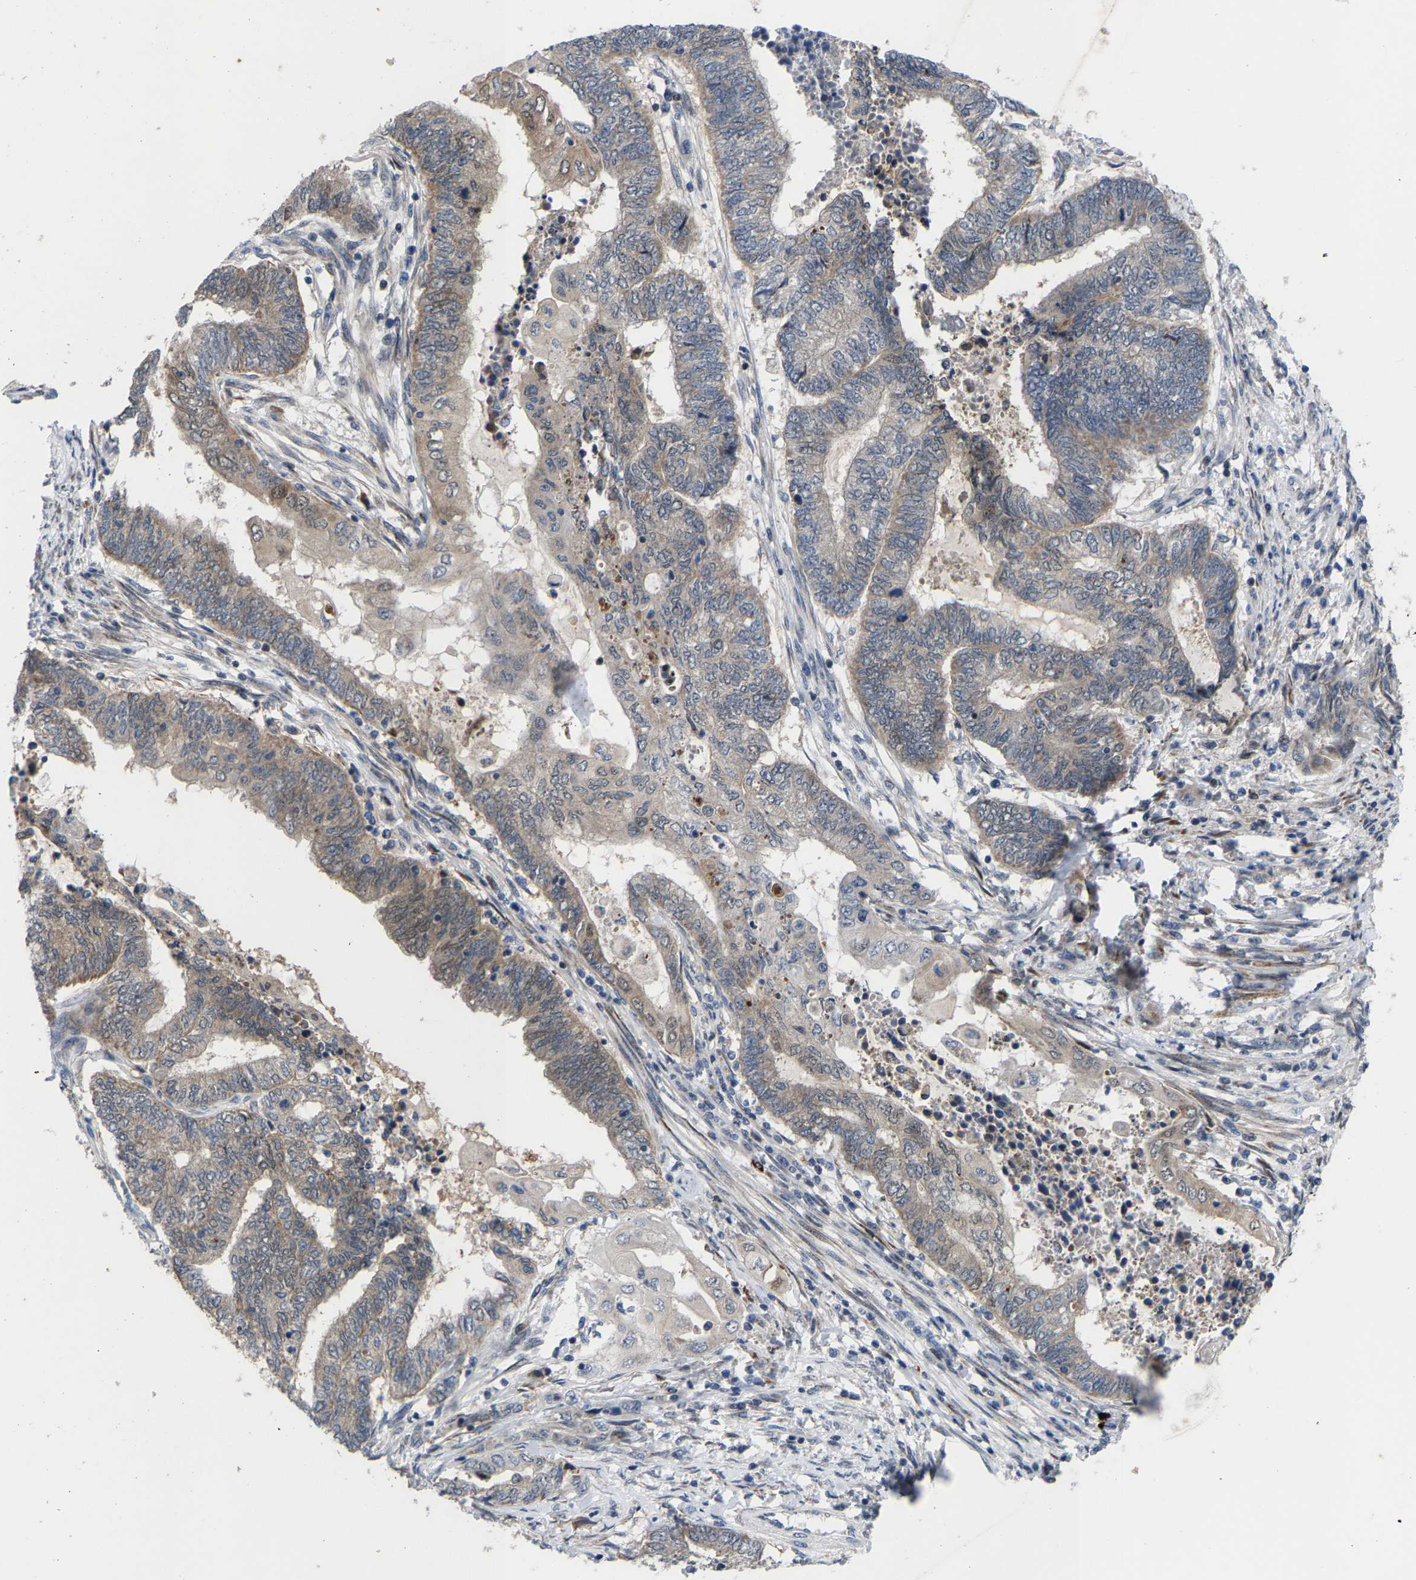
{"staining": {"intensity": "weak", "quantity": "25%-75%", "location": "cytoplasmic/membranous"}, "tissue": "endometrial cancer", "cell_type": "Tumor cells", "image_type": "cancer", "snomed": [{"axis": "morphology", "description": "Adenocarcinoma, NOS"}, {"axis": "topography", "description": "Uterus"}, {"axis": "topography", "description": "Endometrium"}], "caption": "Adenocarcinoma (endometrial) tissue displays weak cytoplasmic/membranous expression in about 25%-75% of tumor cells, visualized by immunohistochemistry.", "gene": "TDRKH", "patient": {"sex": "female", "age": 70}}